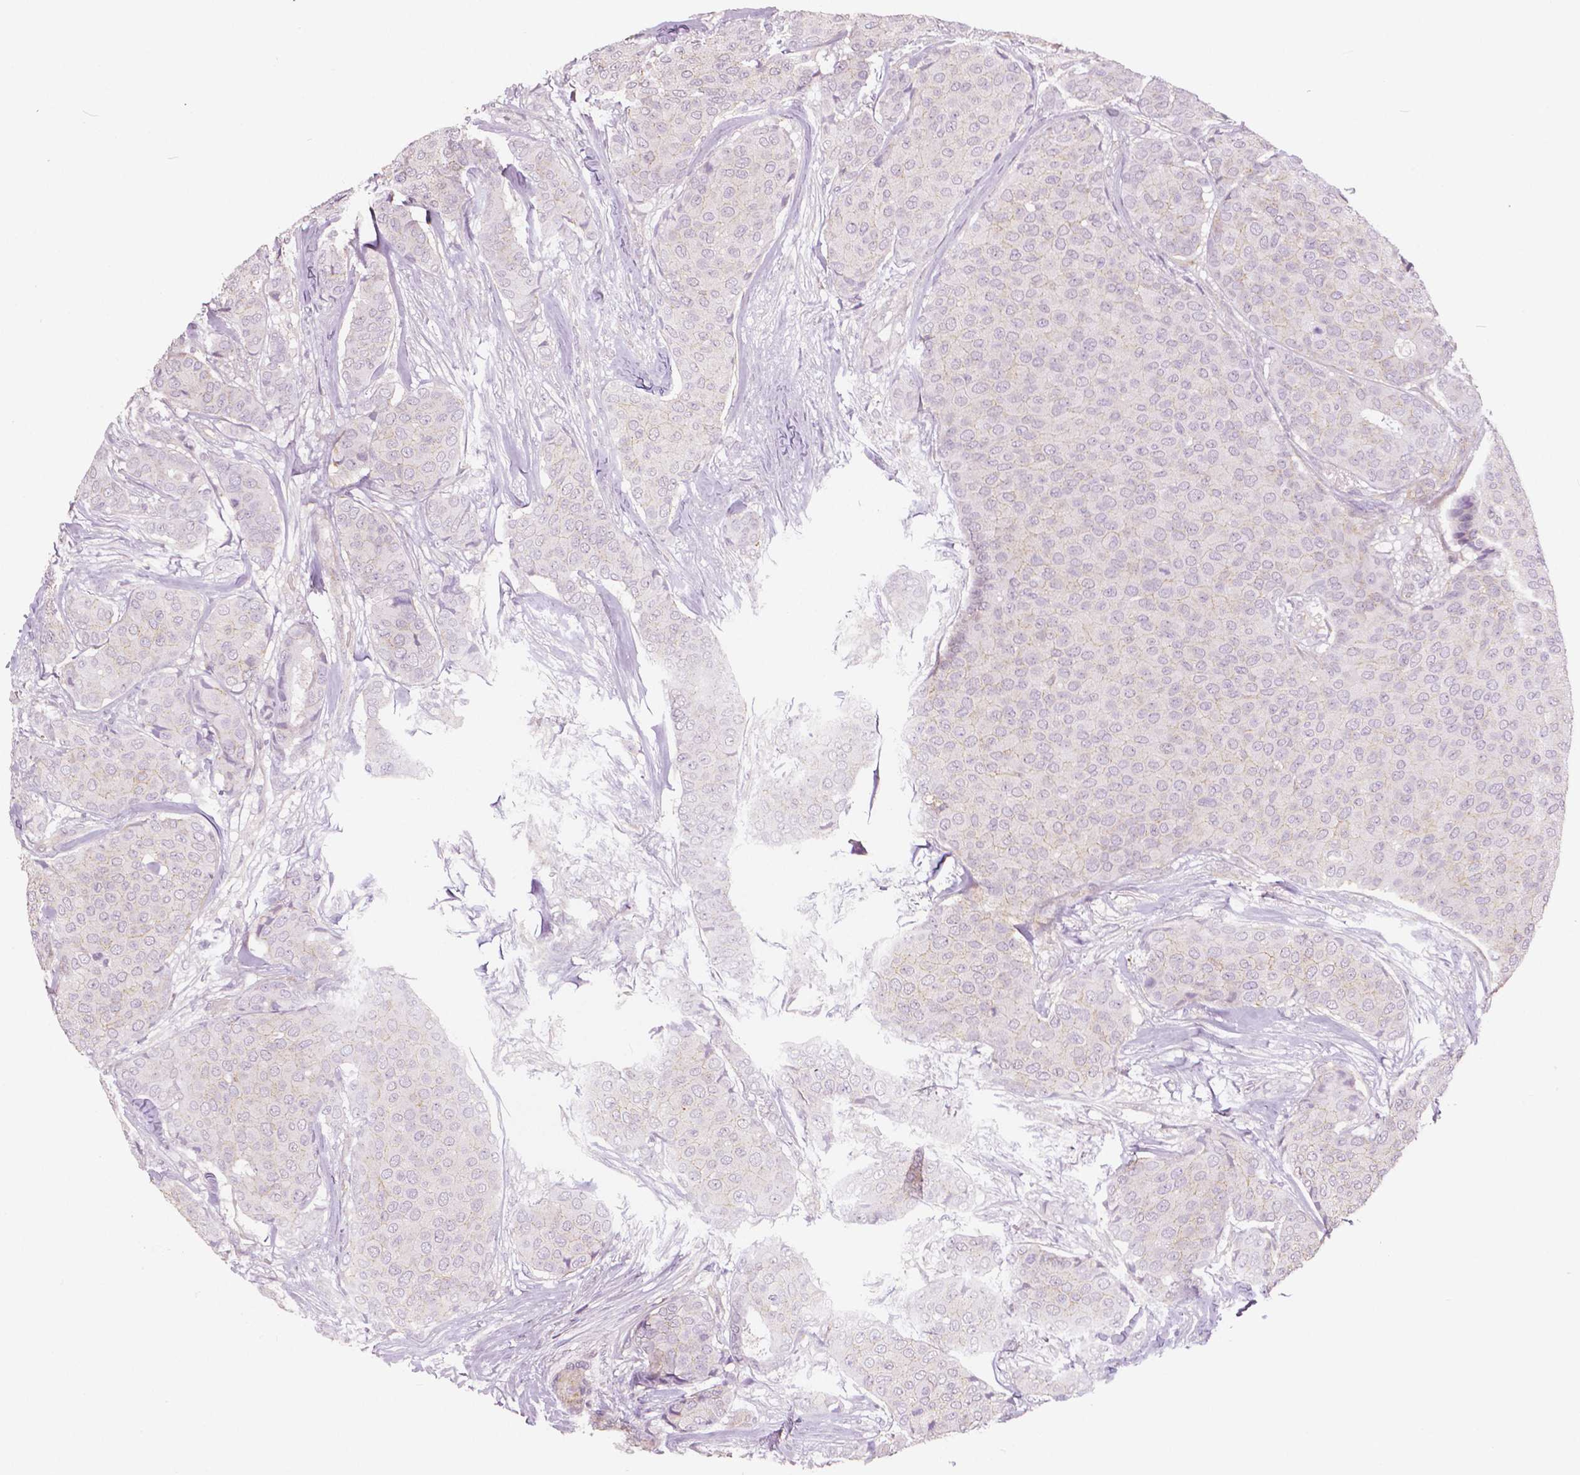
{"staining": {"intensity": "negative", "quantity": "none", "location": "none"}, "tissue": "breast cancer", "cell_type": "Tumor cells", "image_type": "cancer", "snomed": [{"axis": "morphology", "description": "Duct carcinoma"}, {"axis": "topography", "description": "Breast"}], "caption": "This histopathology image is of intraductal carcinoma (breast) stained with IHC to label a protein in brown with the nuclei are counter-stained blue. There is no staining in tumor cells.", "gene": "FLT1", "patient": {"sex": "female", "age": 75}}